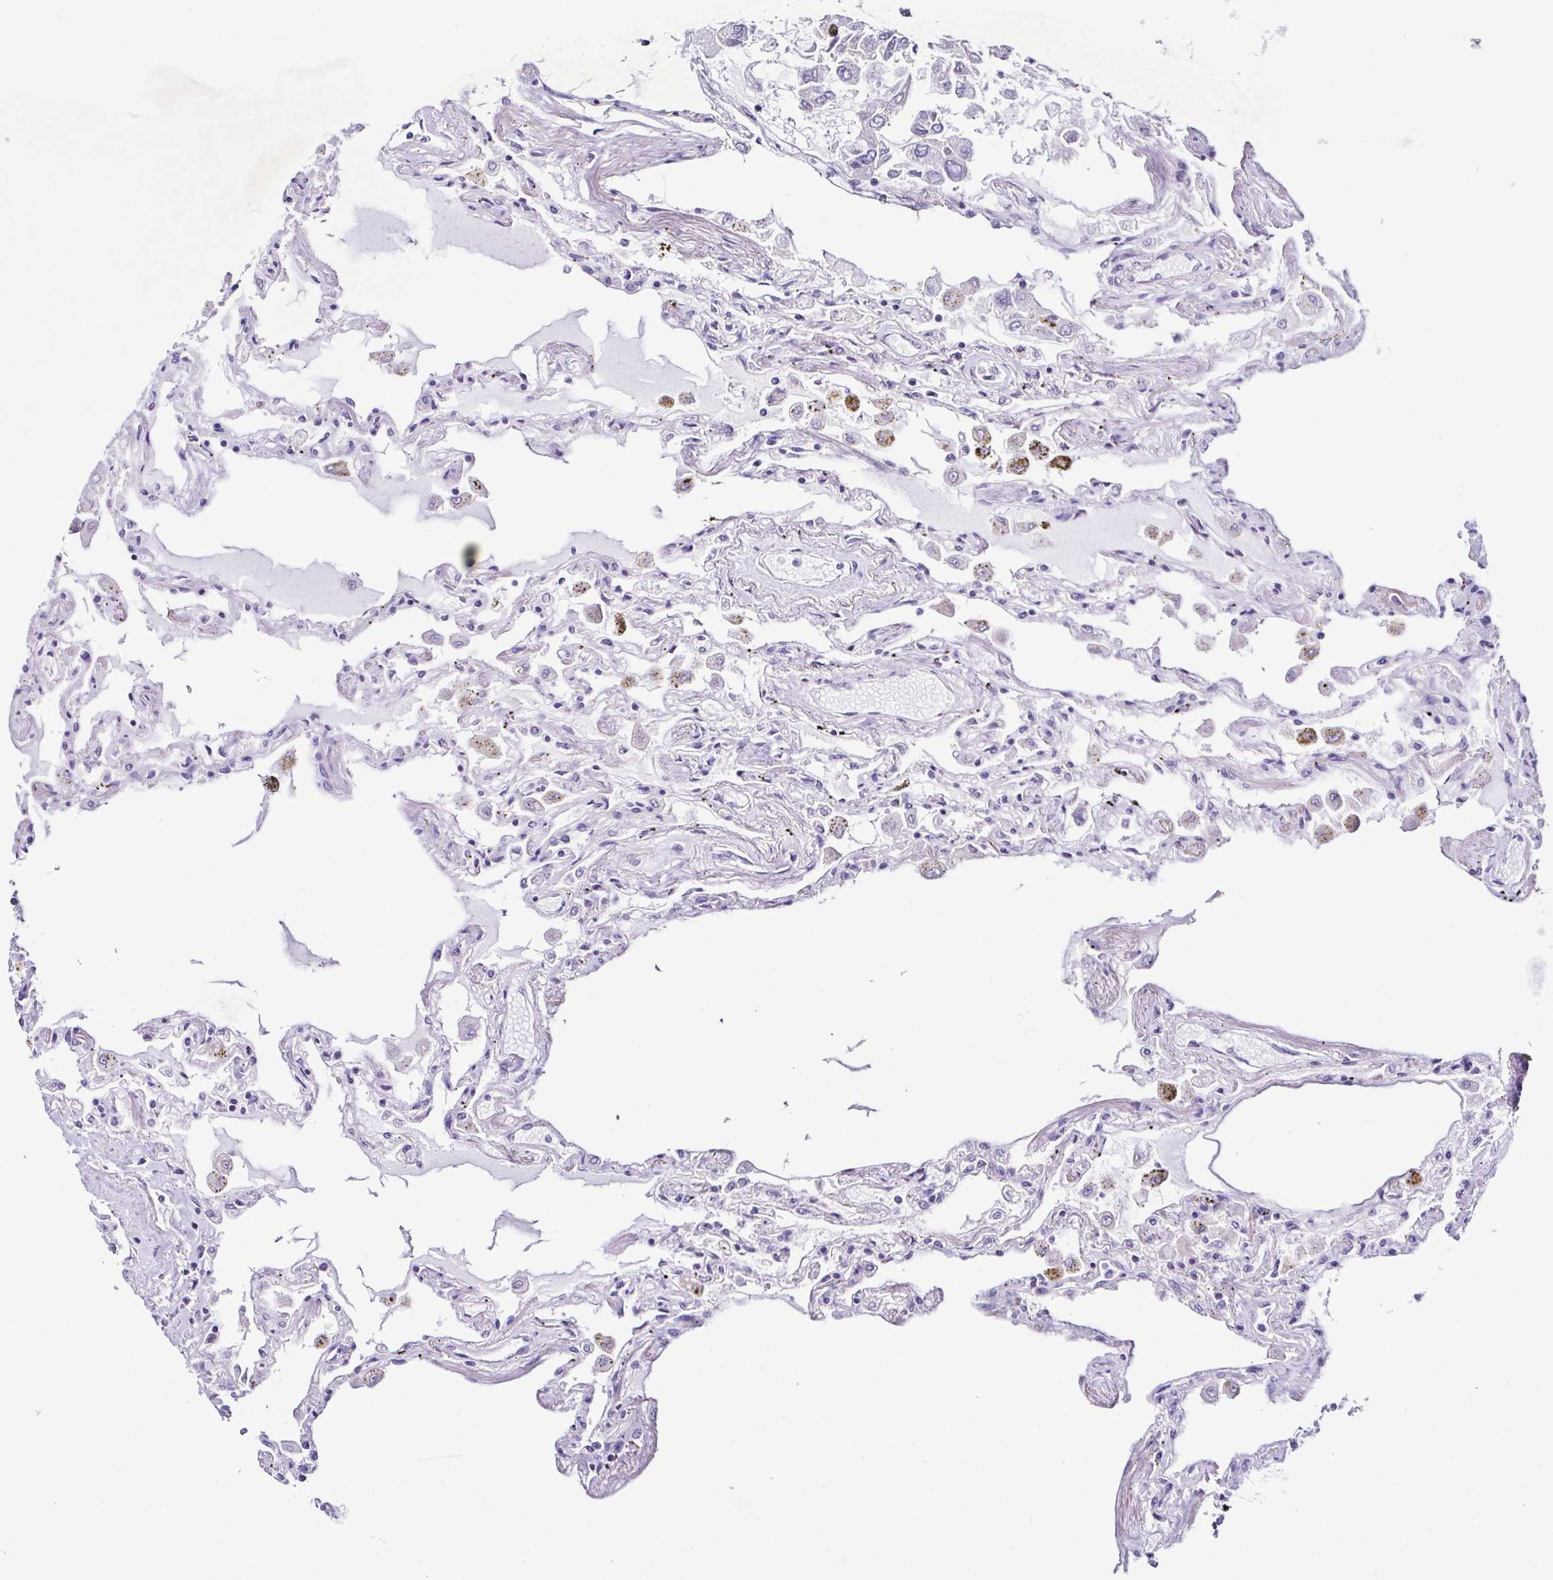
{"staining": {"intensity": "negative", "quantity": "none", "location": "none"}, "tissue": "lung", "cell_type": "Alveolar cells", "image_type": "normal", "snomed": [{"axis": "morphology", "description": "Normal tissue, NOS"}, {"axis": "morphology", "description": "Adenocarcinoma, NOS"}, {"axis": "topography", "description": "Cartilage tissue"}, {"axis": "topography", "description": "Lung"}], "caption": "Immunohistochemistry micrograph of benign lung: human lung stained with DAB (3,3'-diaminobenzidine) shows no significant protein staining in alveolar cells.", "gene": "SRL", "patient": {"sex": "female", "age": 67}}